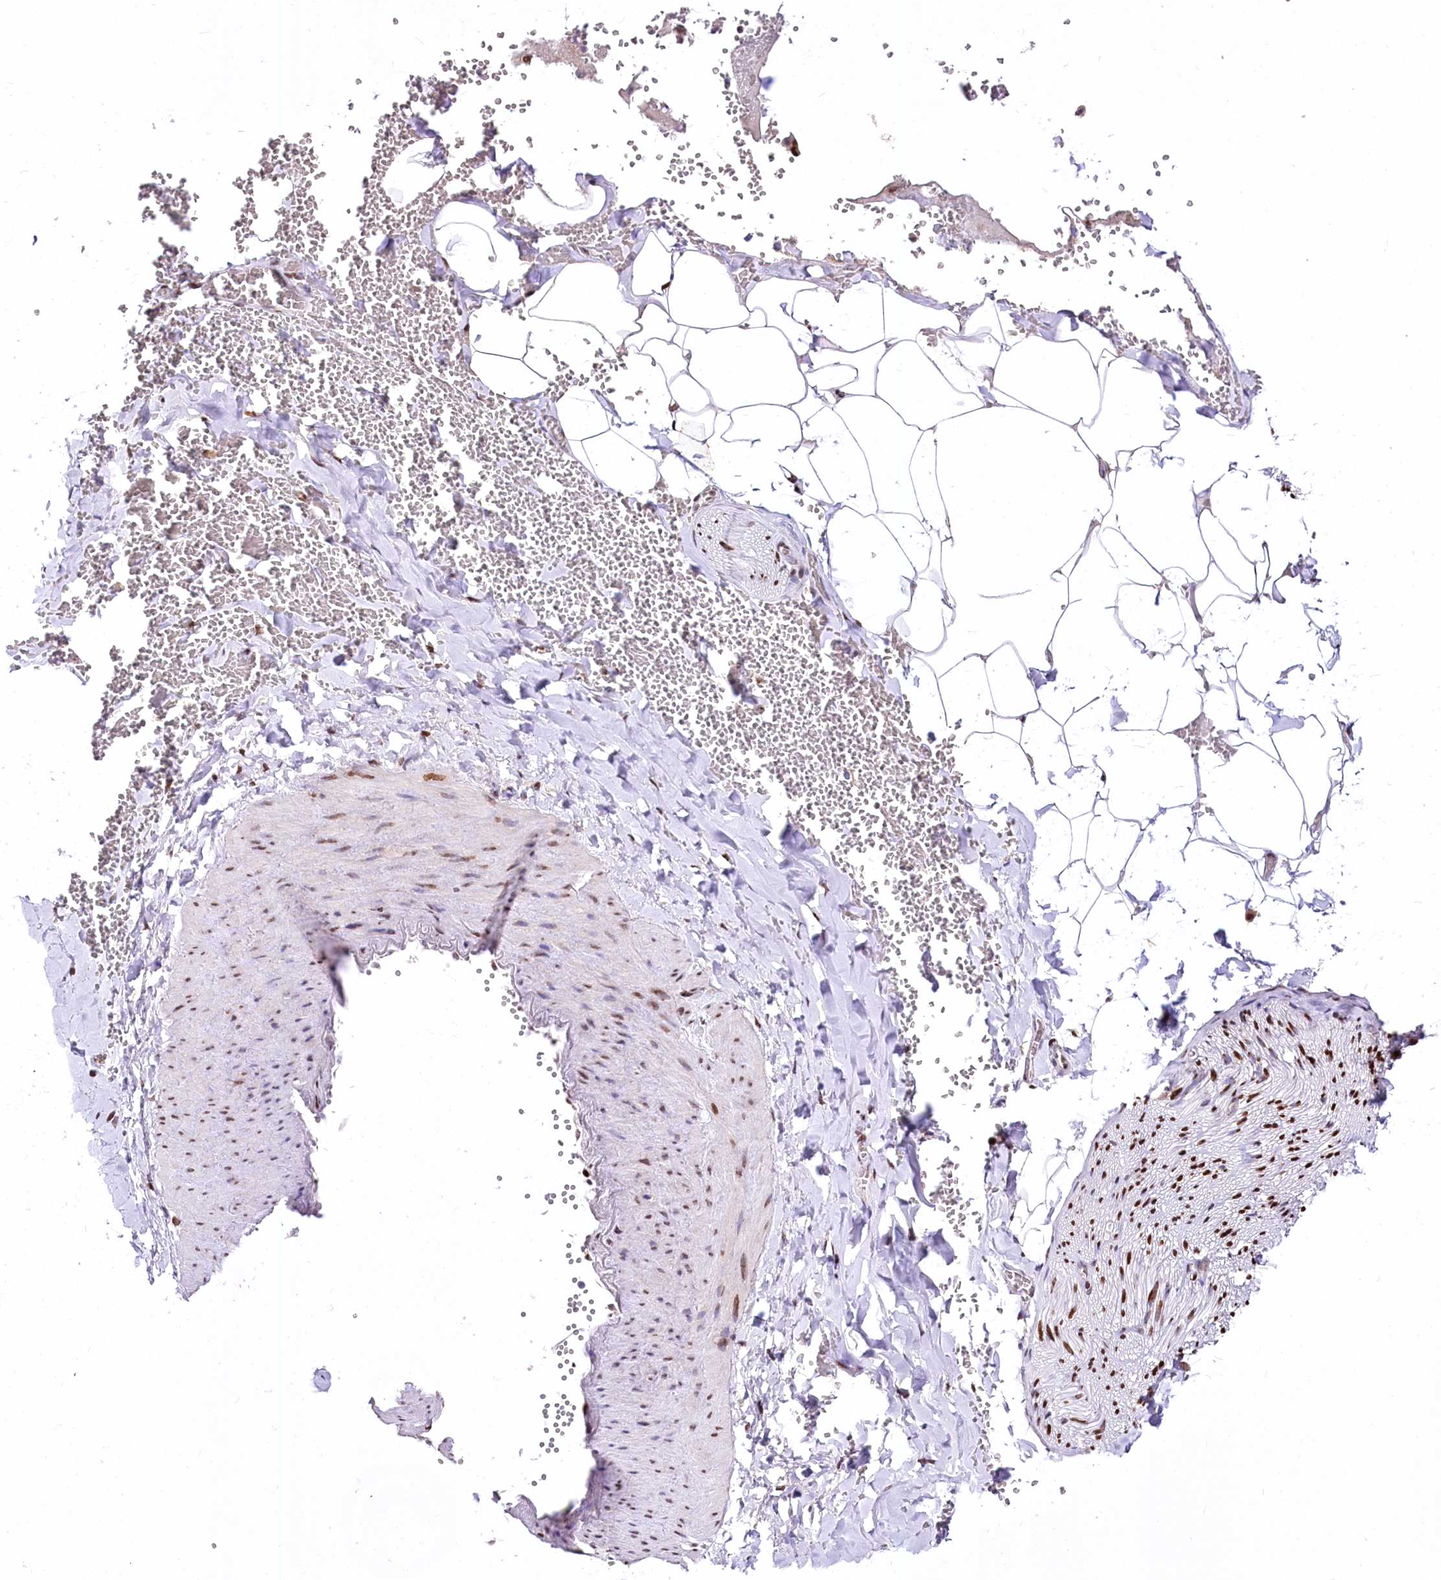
{"staining": {"intensity": "strong", "quantity": ">75%", "location": "nuclear"}, "tissue": "adipose tissue", "cell_type": "Adipocytes", "image_type": "normal", "snomed": [{"axis": "morphology", "description": "Normal tissue, NOS"}, {"axis": "topography", "description": "Gallbladder"}, {"axis": "topography", "description": "Peripheral nerve tissue"}], "caption": "The photomicrograph displays immunohistochemical staining of normal adipose tissue. There is strong nuclear staining is seen in about >75% of adipocytes.", "gene": "ZFYVE27", "patient": {"sex": "male", "age": 38}}